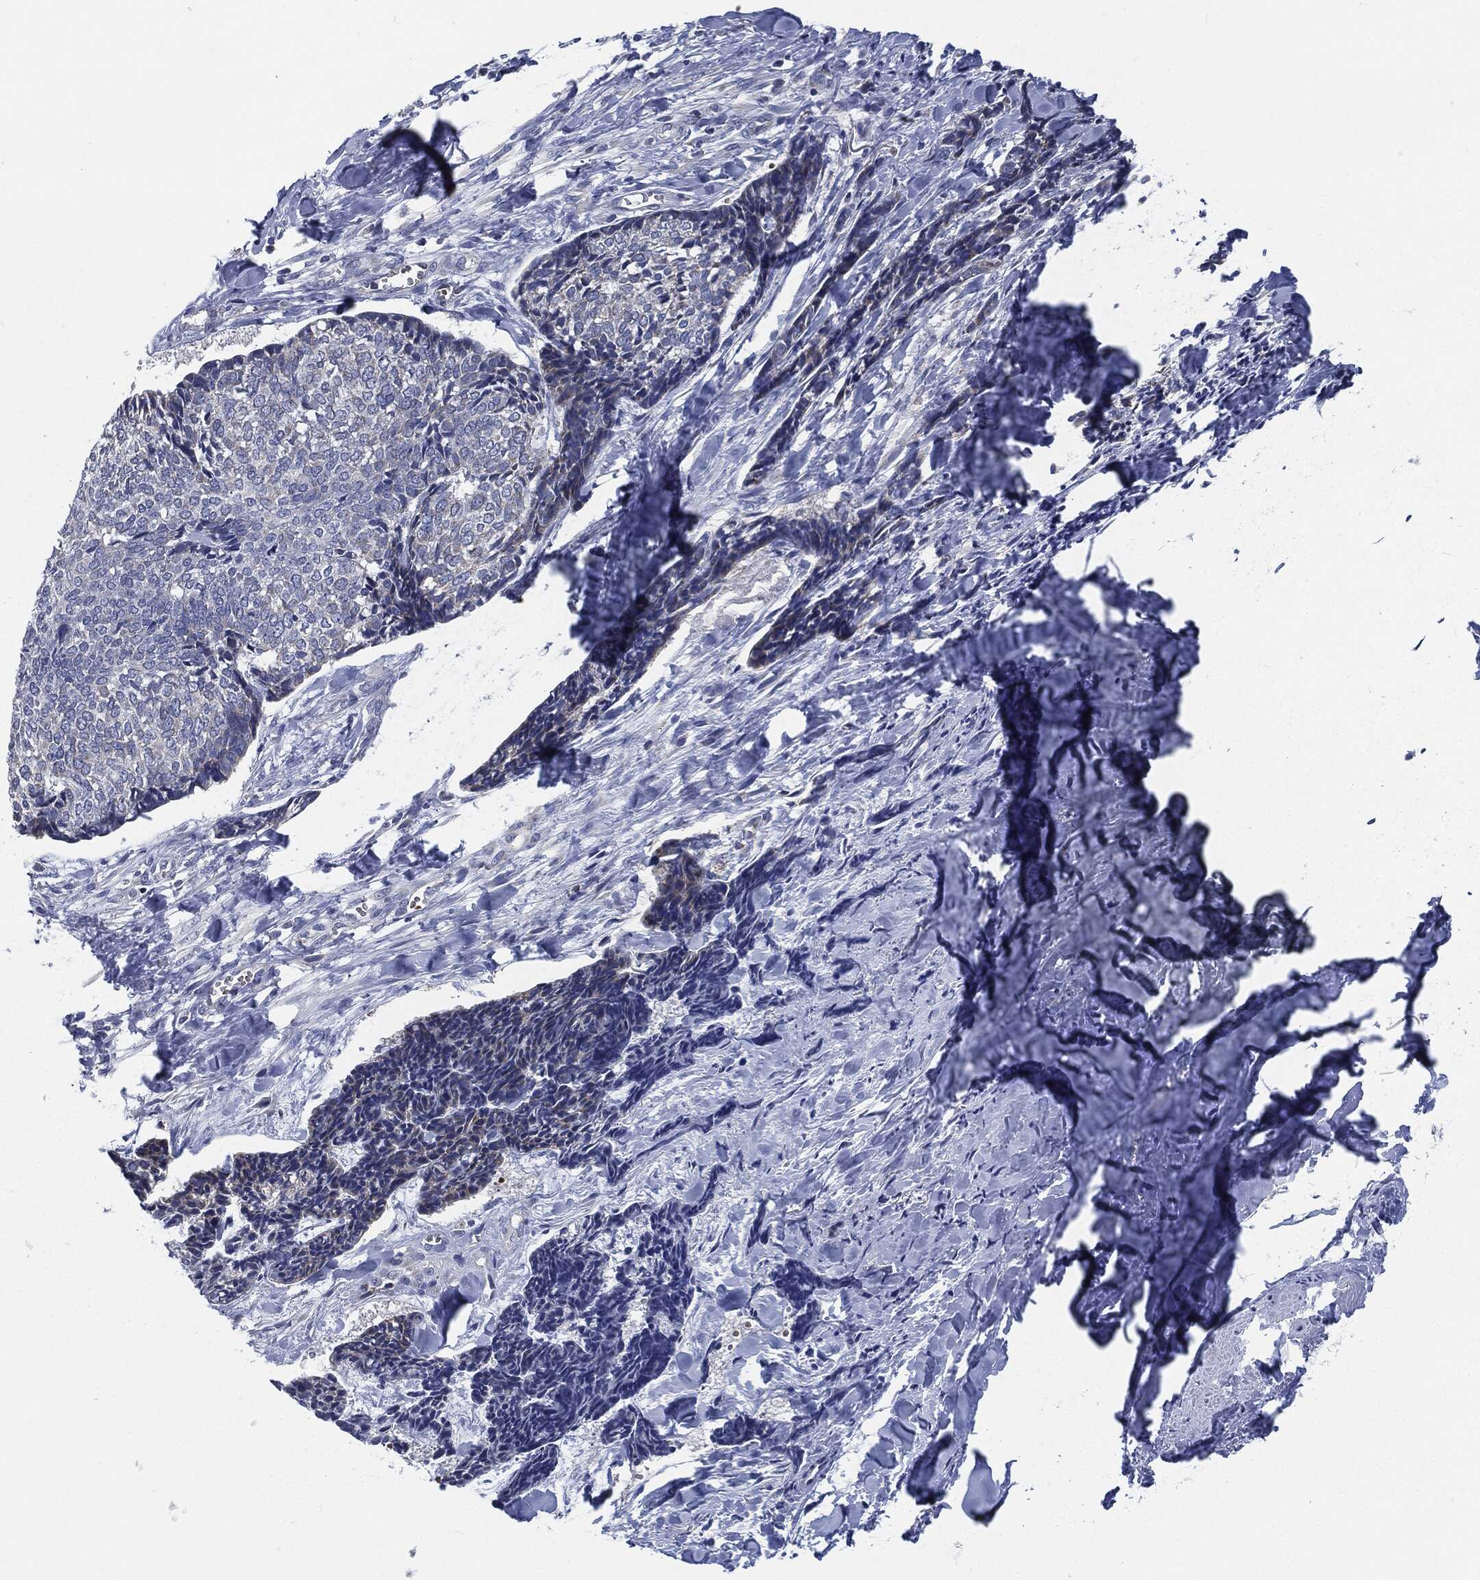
{"staining": {"intensity": "negative", "quantity": "none", "location": "none"}, "tissue": "skin cancer", "cell_type": "Tumor cells", "image_type": "cancer", "snomed": [{"axis": "morphology", "description": "Basal cell carcinoma"}, {"axis": "topography", "description": "Skin"}], "caption": "DAB immunohistochemical staining of human basal cell carcinoma (skin) demonstrates no significant expression in tumor cells.", "gene": "SIGLEC9", "patient": {"sex": "male", "age": 86}}